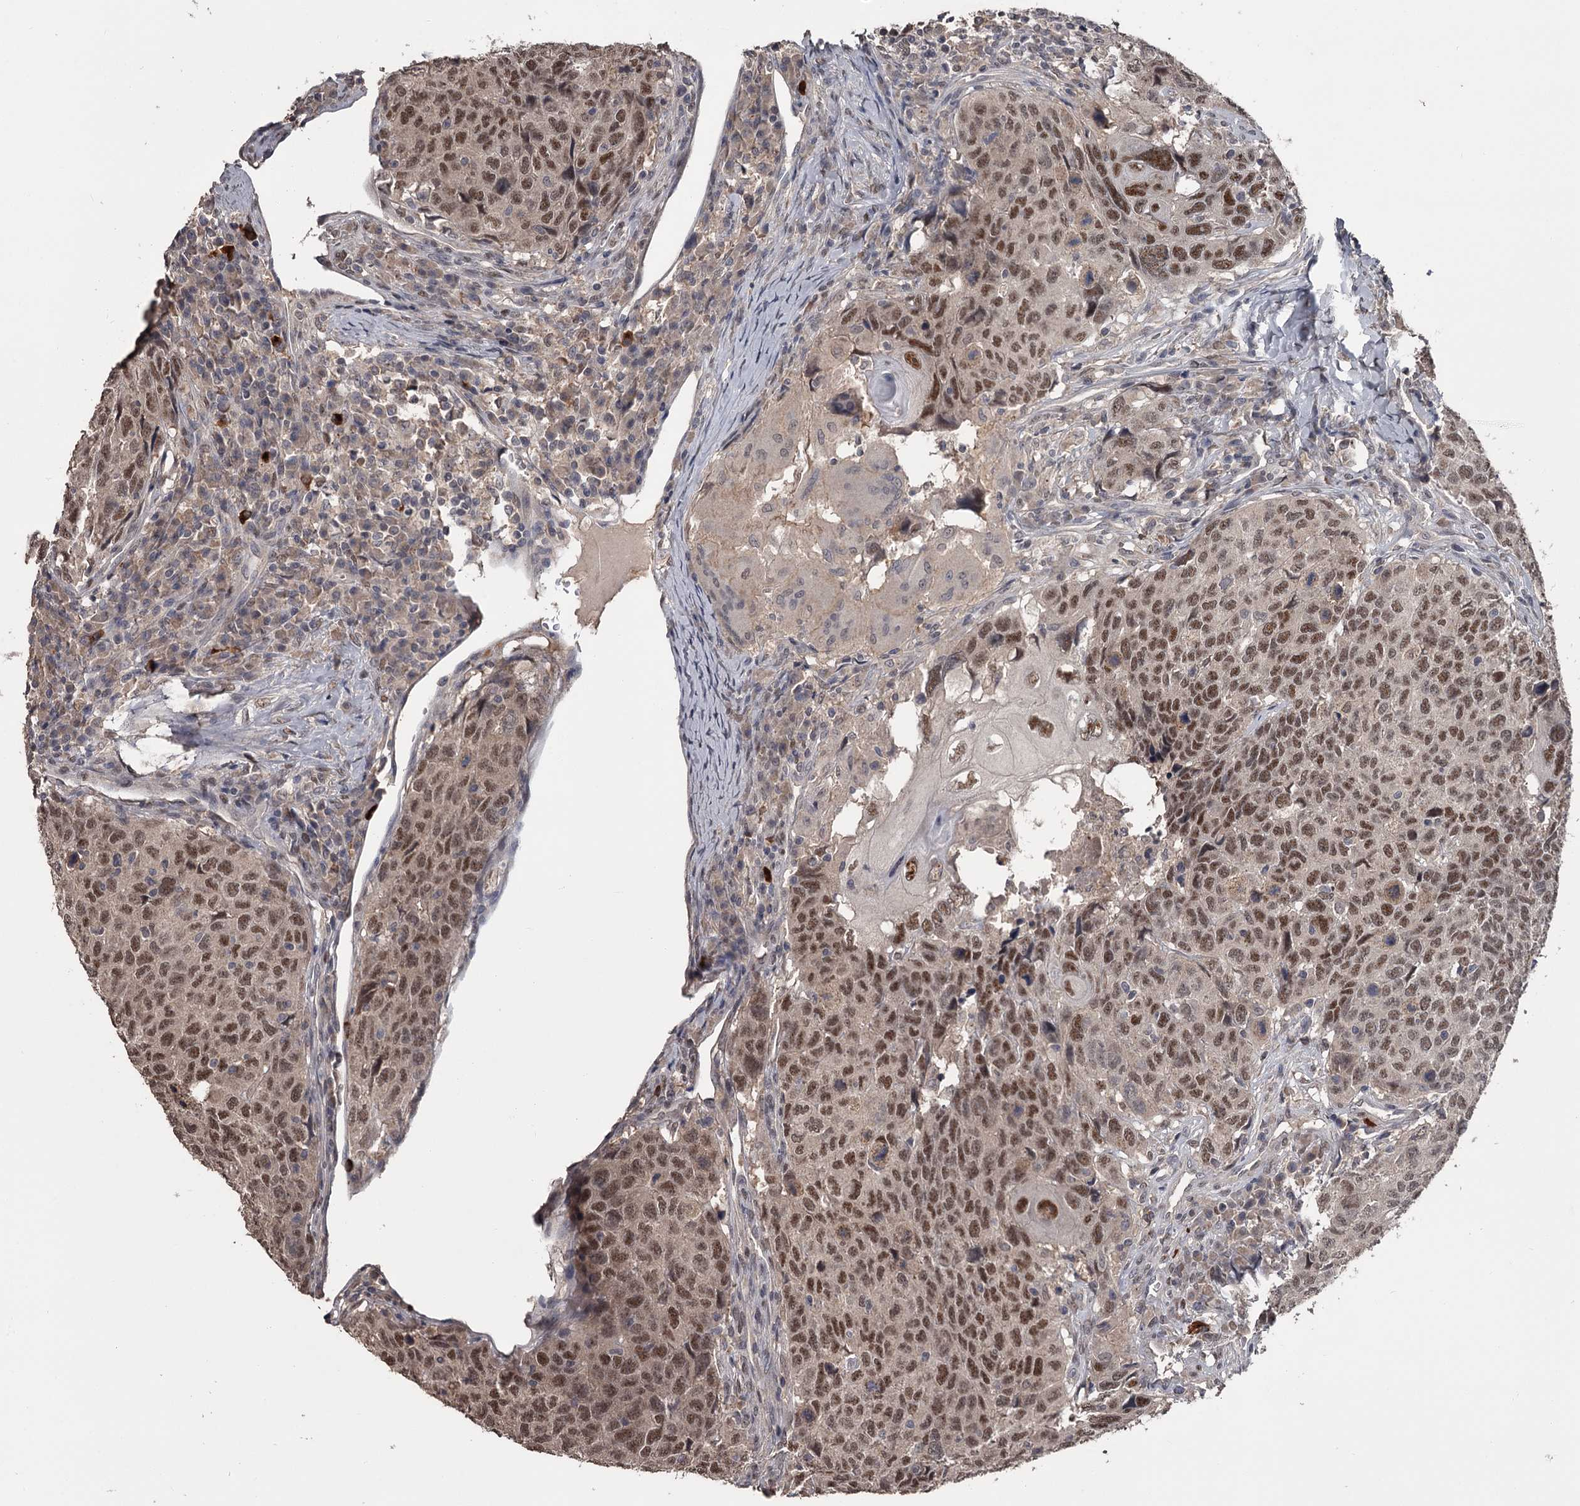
{"staining": {"intensity": "moderate", "quantity": ">75%", "location": "nuclear"}, "tissue": "head and neck cancer", "cell_type": "Tumor cells", "image_type": "cancer", "snomed": [{"axis": "morphology", "description": "Squamous cell carcinoma, NOS"}, {"axis": "topography", "description": "Head-Neck"}], "caption": "High-magnification brightfield microscopy of head and neck cancer (squamous cell carcinoma) stained with DAB (brown) and counterstained with hematoxylin (blue). tumor cells exhibit moderate nuclear expression is present in about>75% of cells. The protein of interest is stained brown, and the nuclei are stained in blue (DAB IHC with brightfield microscopy, high magnification).", "gene": "PRPF40B", "patient": {"sex": "male", "age": 66}}